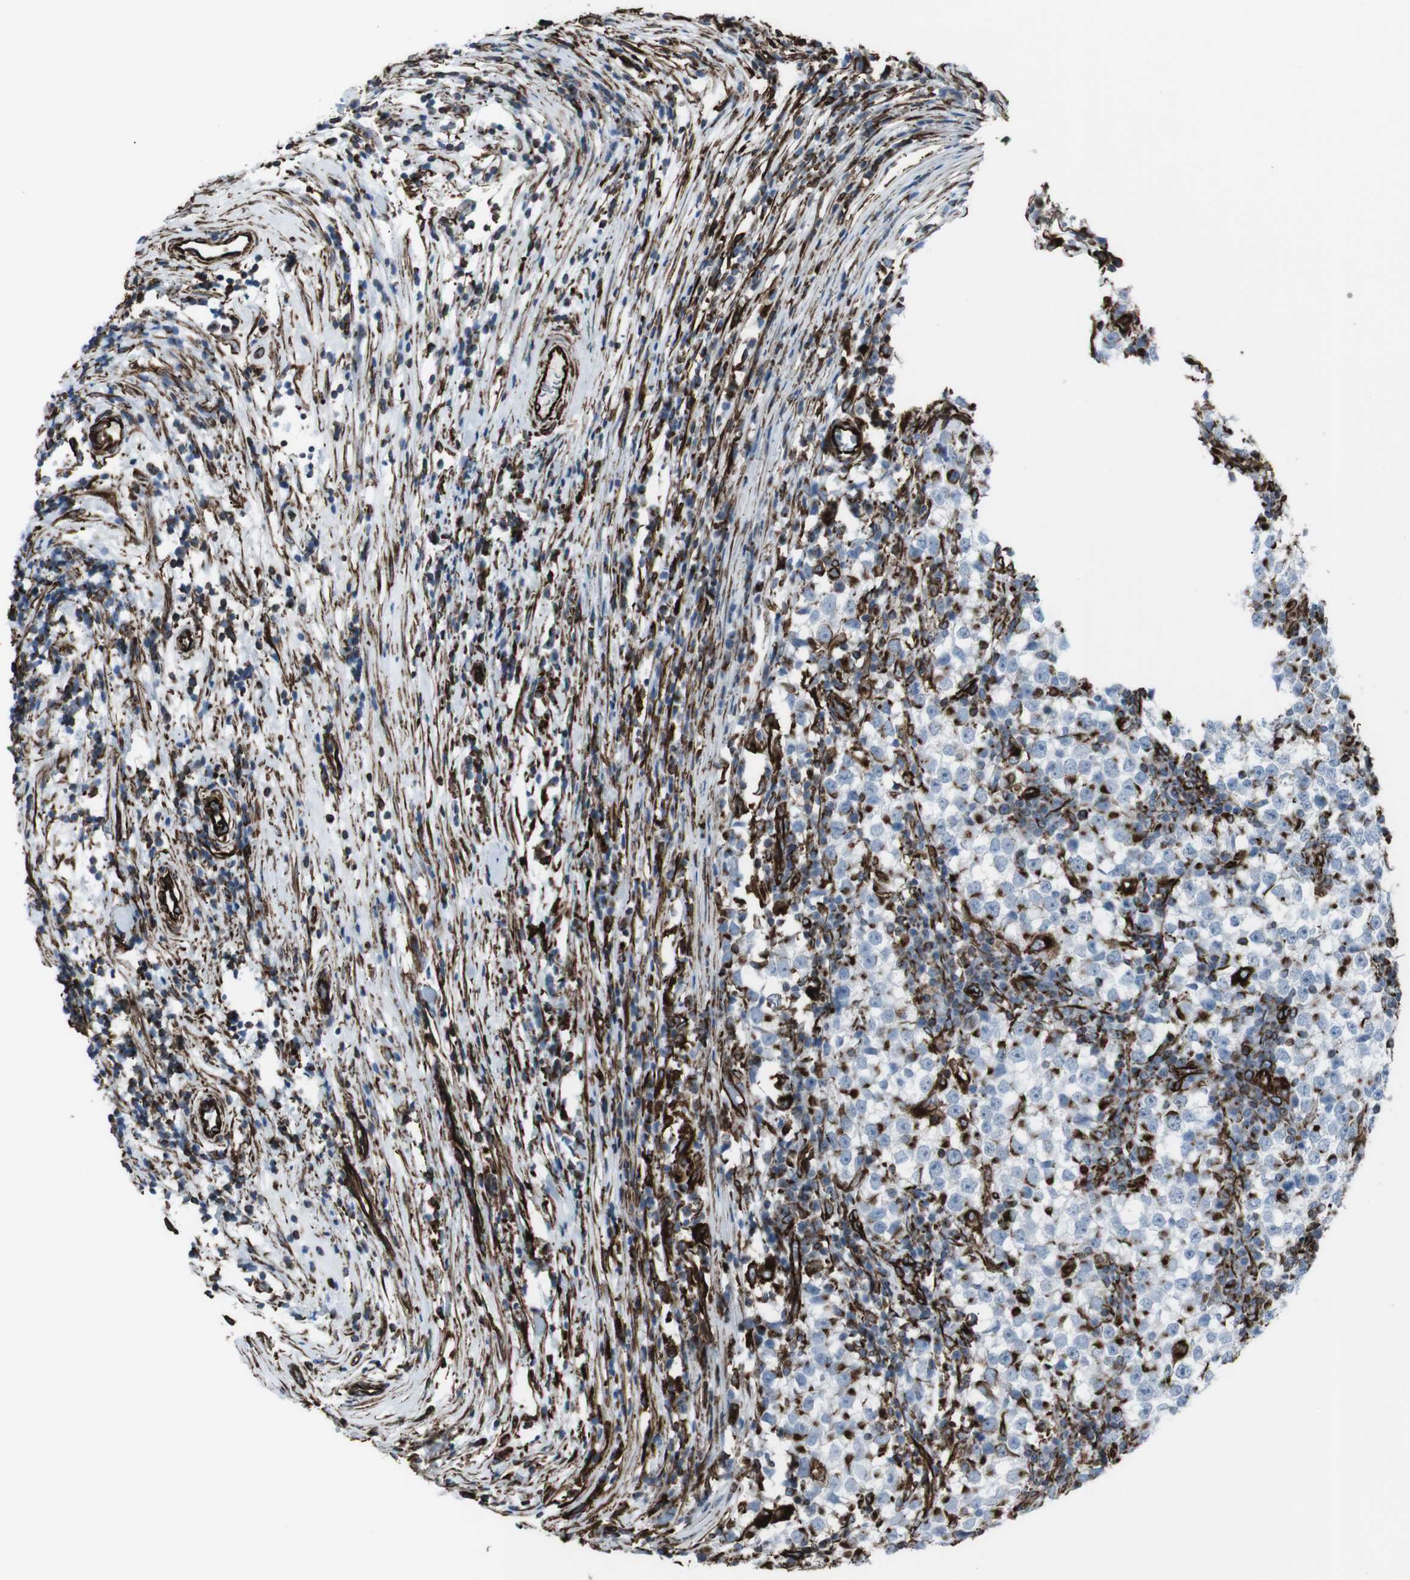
{"staining": {"intensity": "negative", "quantity": "none", "location": "none"}, "tissue": "testis cancer", "cell_type": "Tumor cells", "image_type": "cancer", "snomed": [{"axis": "morphology", "description": "Seminoma, NOS"}, {"axis": "topography", "description": "Testis"}], "caption": "This histopathology image is of testis seminoma stained with immunohistochemistry to label a protein in brown with the nuclei are counter-stained blue. There is no positivity in tumor cells. (DAB (3,3'-diaminobenzidine) IHC, high magnification).", "gene": "ZDHHC6", "patient": {"sex": "male", "age": 65}}